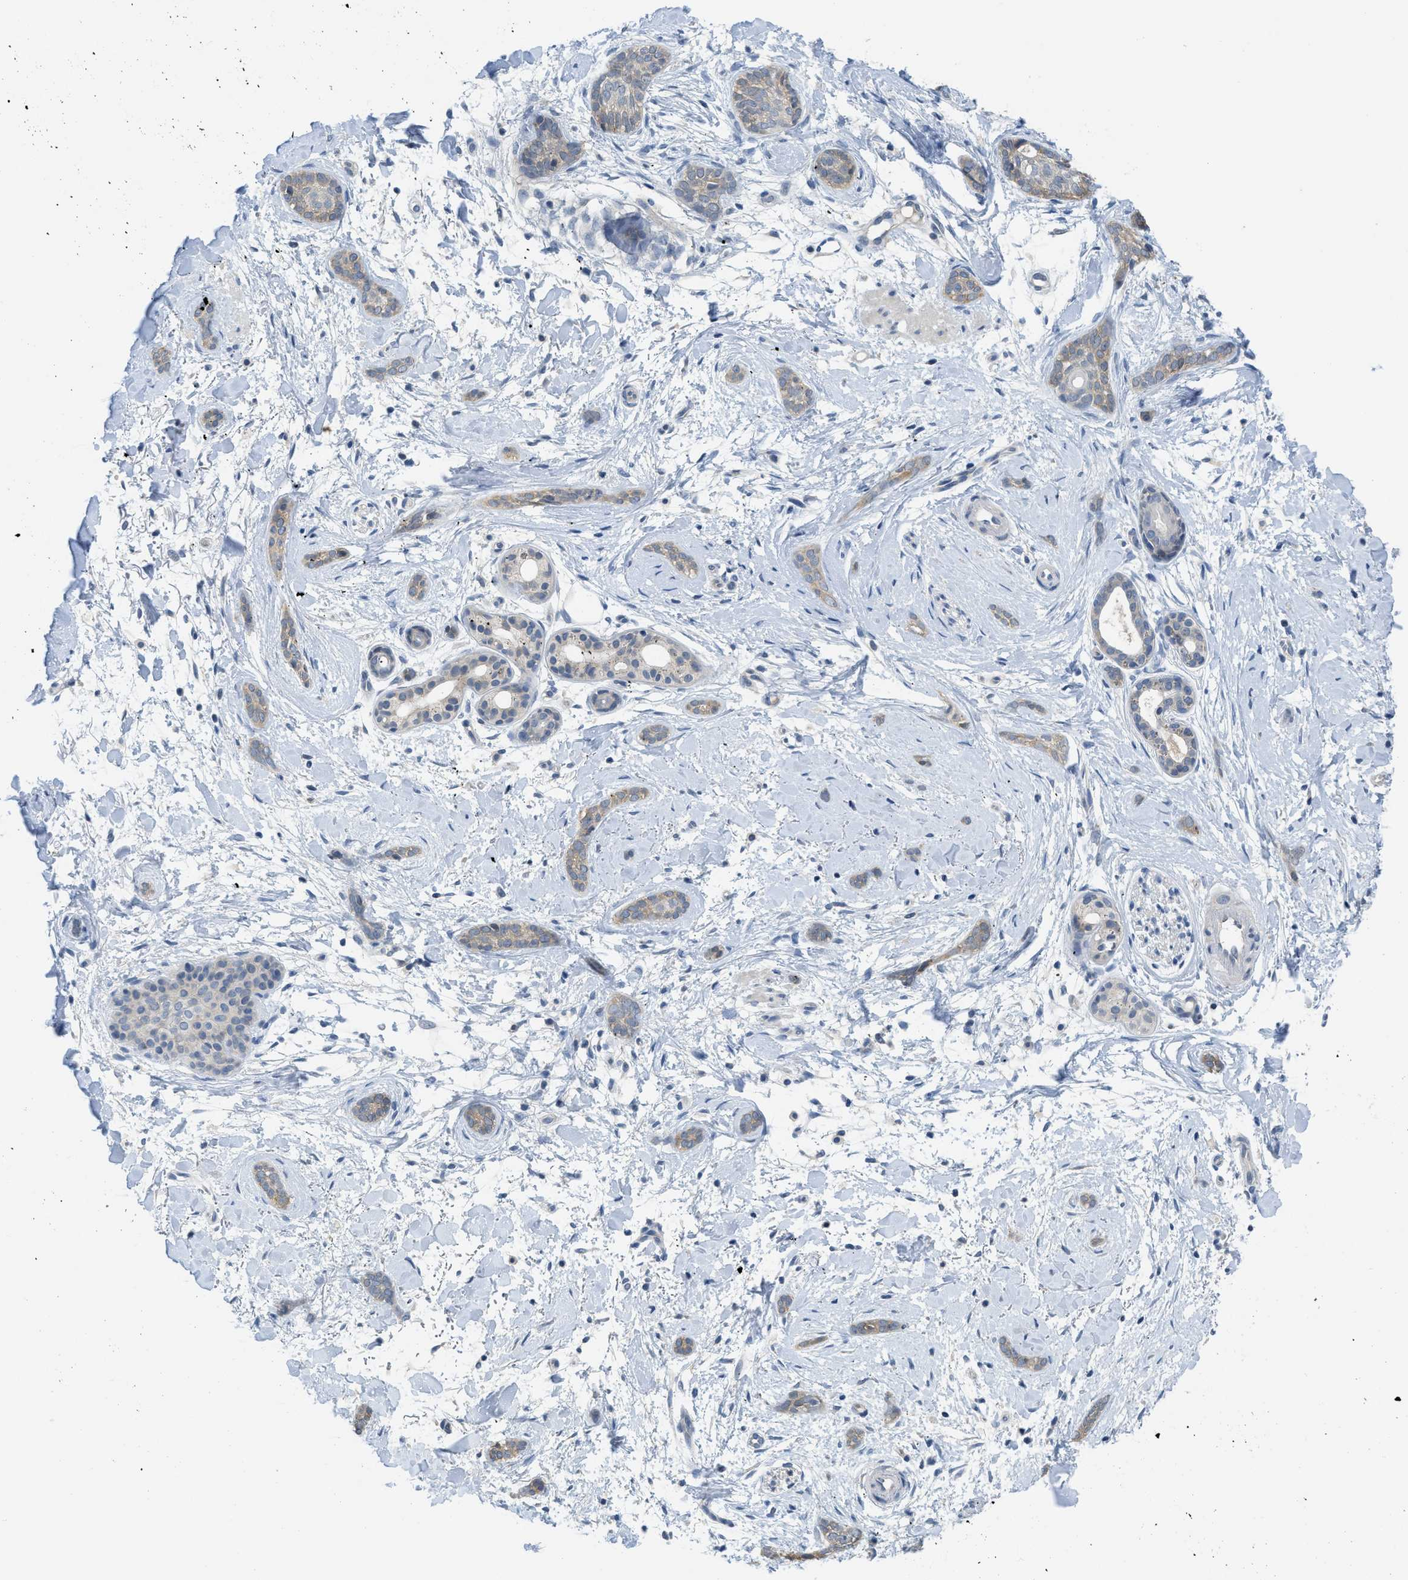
{"staining": {"intensity": "weak", "quantity": "25%-75%", "location": "cytoplasmic/membranous"}, "tissue": "skin cancer", "cell_type": "Tumor cells", "image_type": "cancer", "snomed": [{"axis": "morphology", "description": "Basal cell carcinoma"}, {"axis": "morphology", "description": "Adnexal tumor, benign"}, {"axis": "topography", "description": "Skin"}], "caption": "Protein positivity by immunohistochemistry (IHC) exhibits weak cytoplasmic/membranous expression in approximately 25%-75% of tumor cells in benign adnexal tumor (skin).", "gene": "TNFAIP1", "patient": {"sex": "female", "age": 42}}